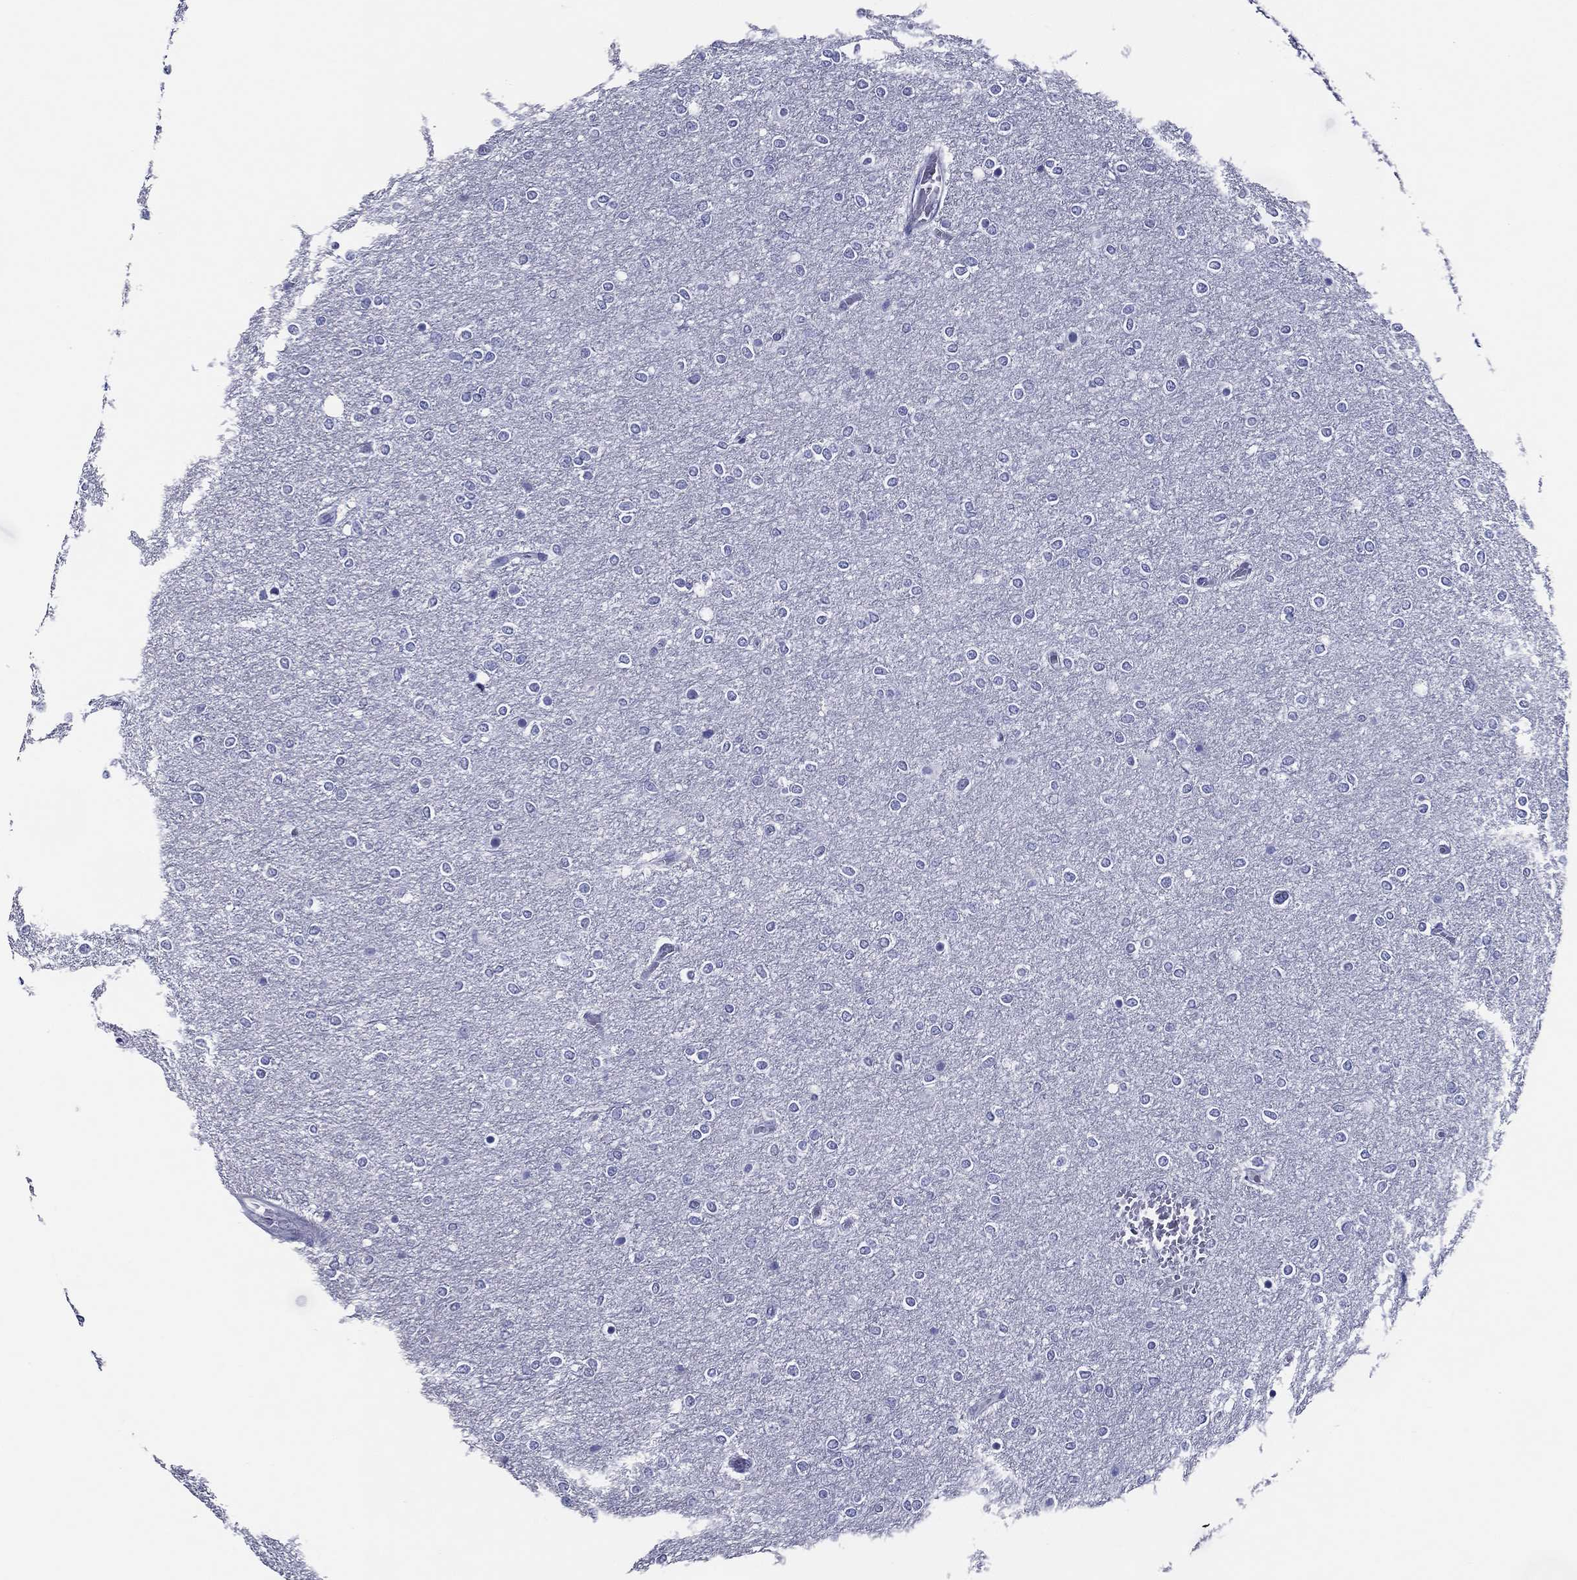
{"staining": {"intensity": "negative", "quantity": "none", "location": "none"}, "tissue": "glioma", "cell_type": "Tumor cells", "image_type": "cancer", "snomed": [{"axis": "morphology", "description": "Glioma, malignant, High grade"}, {"axis": "topography", "description": "Brain"}], "caption": "High magnification brightfield microscopy of malignant high-grade glioma stained with DAB (brown) and counterstained with hematoxylin (blue): tumor cells show no significant staining.", "gene": "ACE2", "patient": {"sex": "female", "age": 61}}